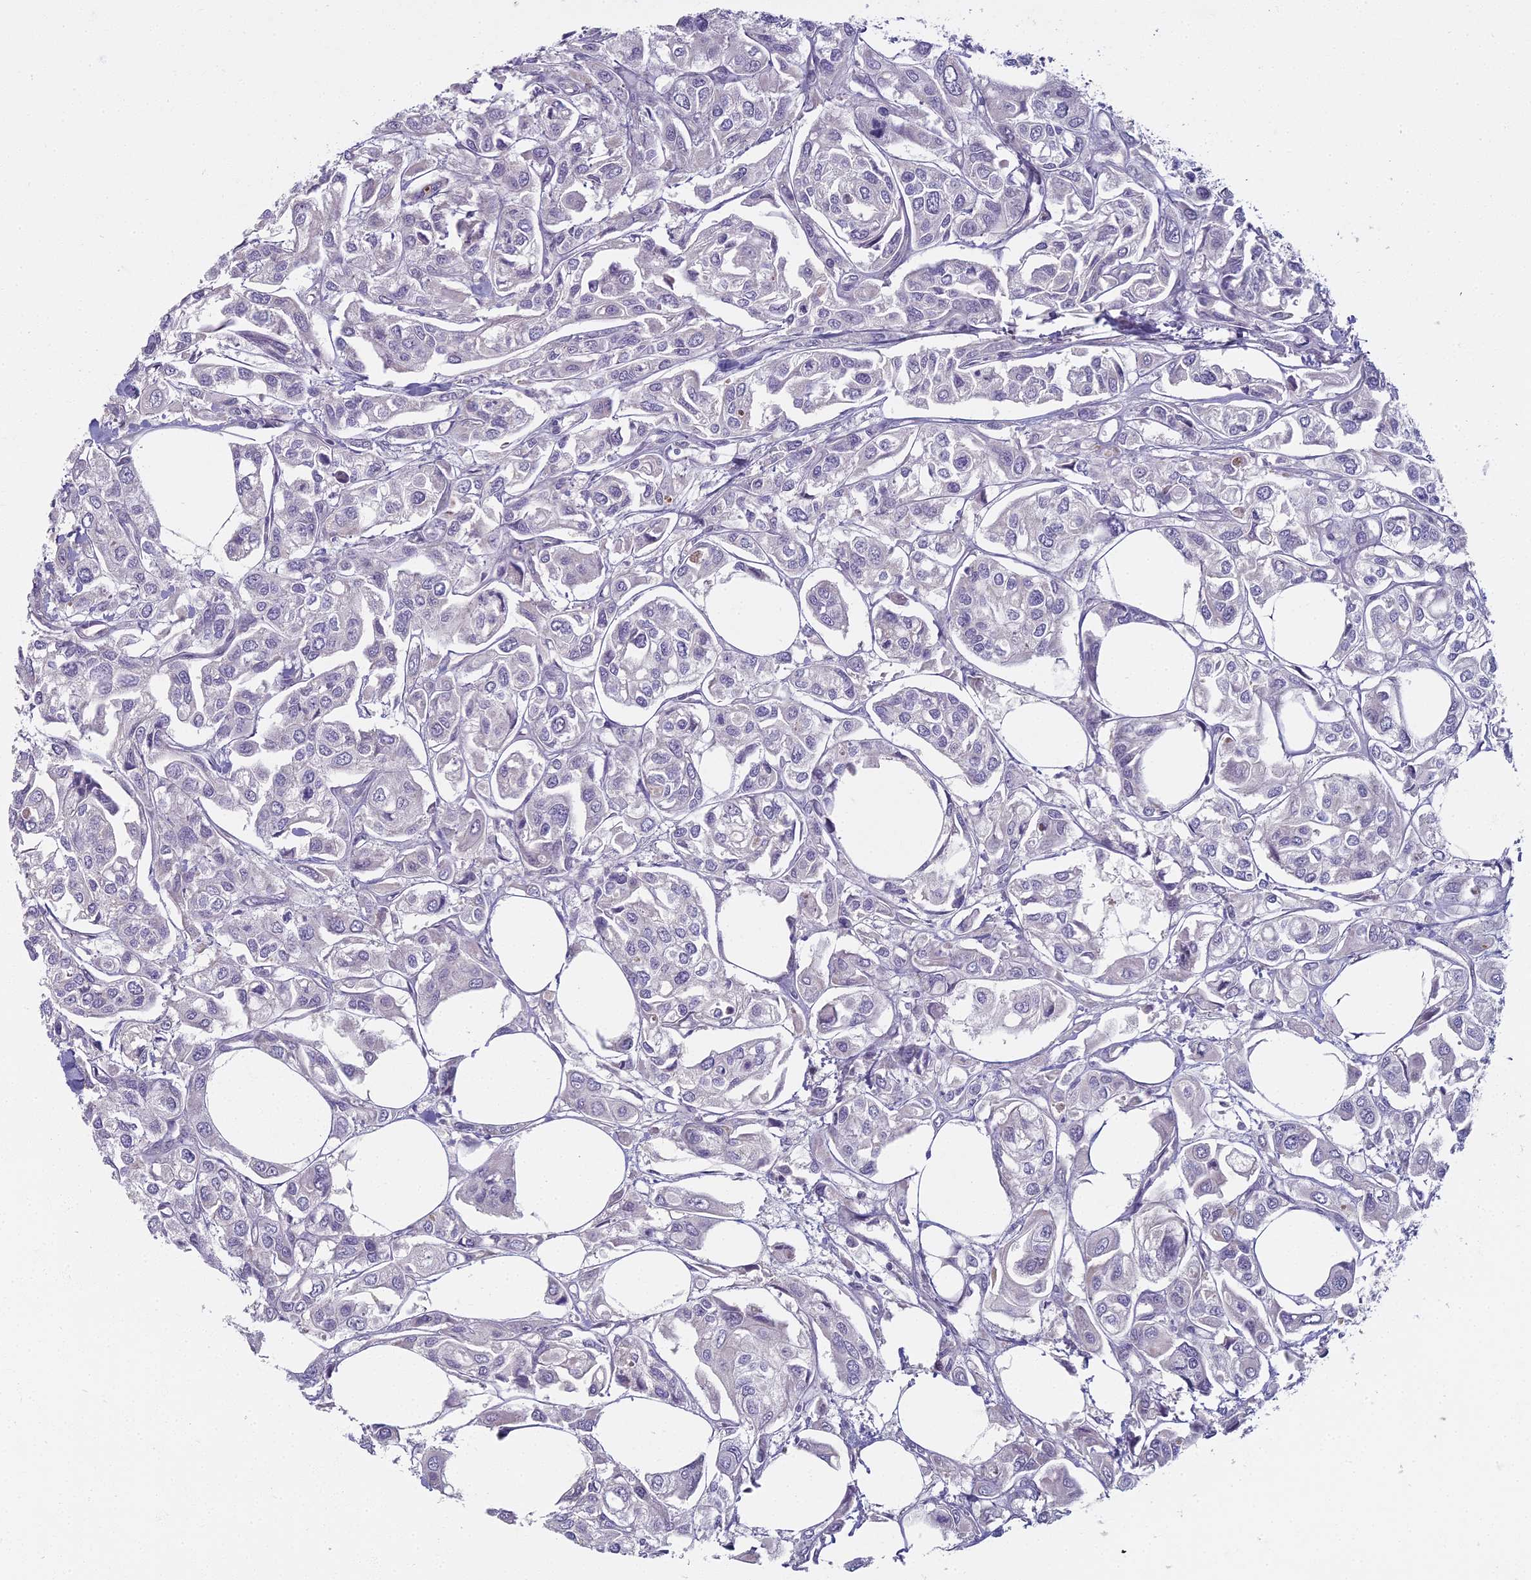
{"staining": {"intensity": "negative", "quantity": "none", "location": "none"}, "tissue": "urothelial cancer", "cell_type": "Tumor cells", "image_type": "cancer", "snomed": [{"axis": "morphology", "description": "Urothelial carcinoma, High grade"}, {"axis": "topography", "description": "Urinary bladder"}], "caption": "Immunohistochemistry of high-grade urothelial carcinoma exhibits no staining in tumor cells. (Stains: DAB immunohistochemistry with hematoxylin counter stain, Microscopy: brightfield microscopy at high magnification).", "gene": "ARL15", "patient": {"sex": "male", "age": 67}}